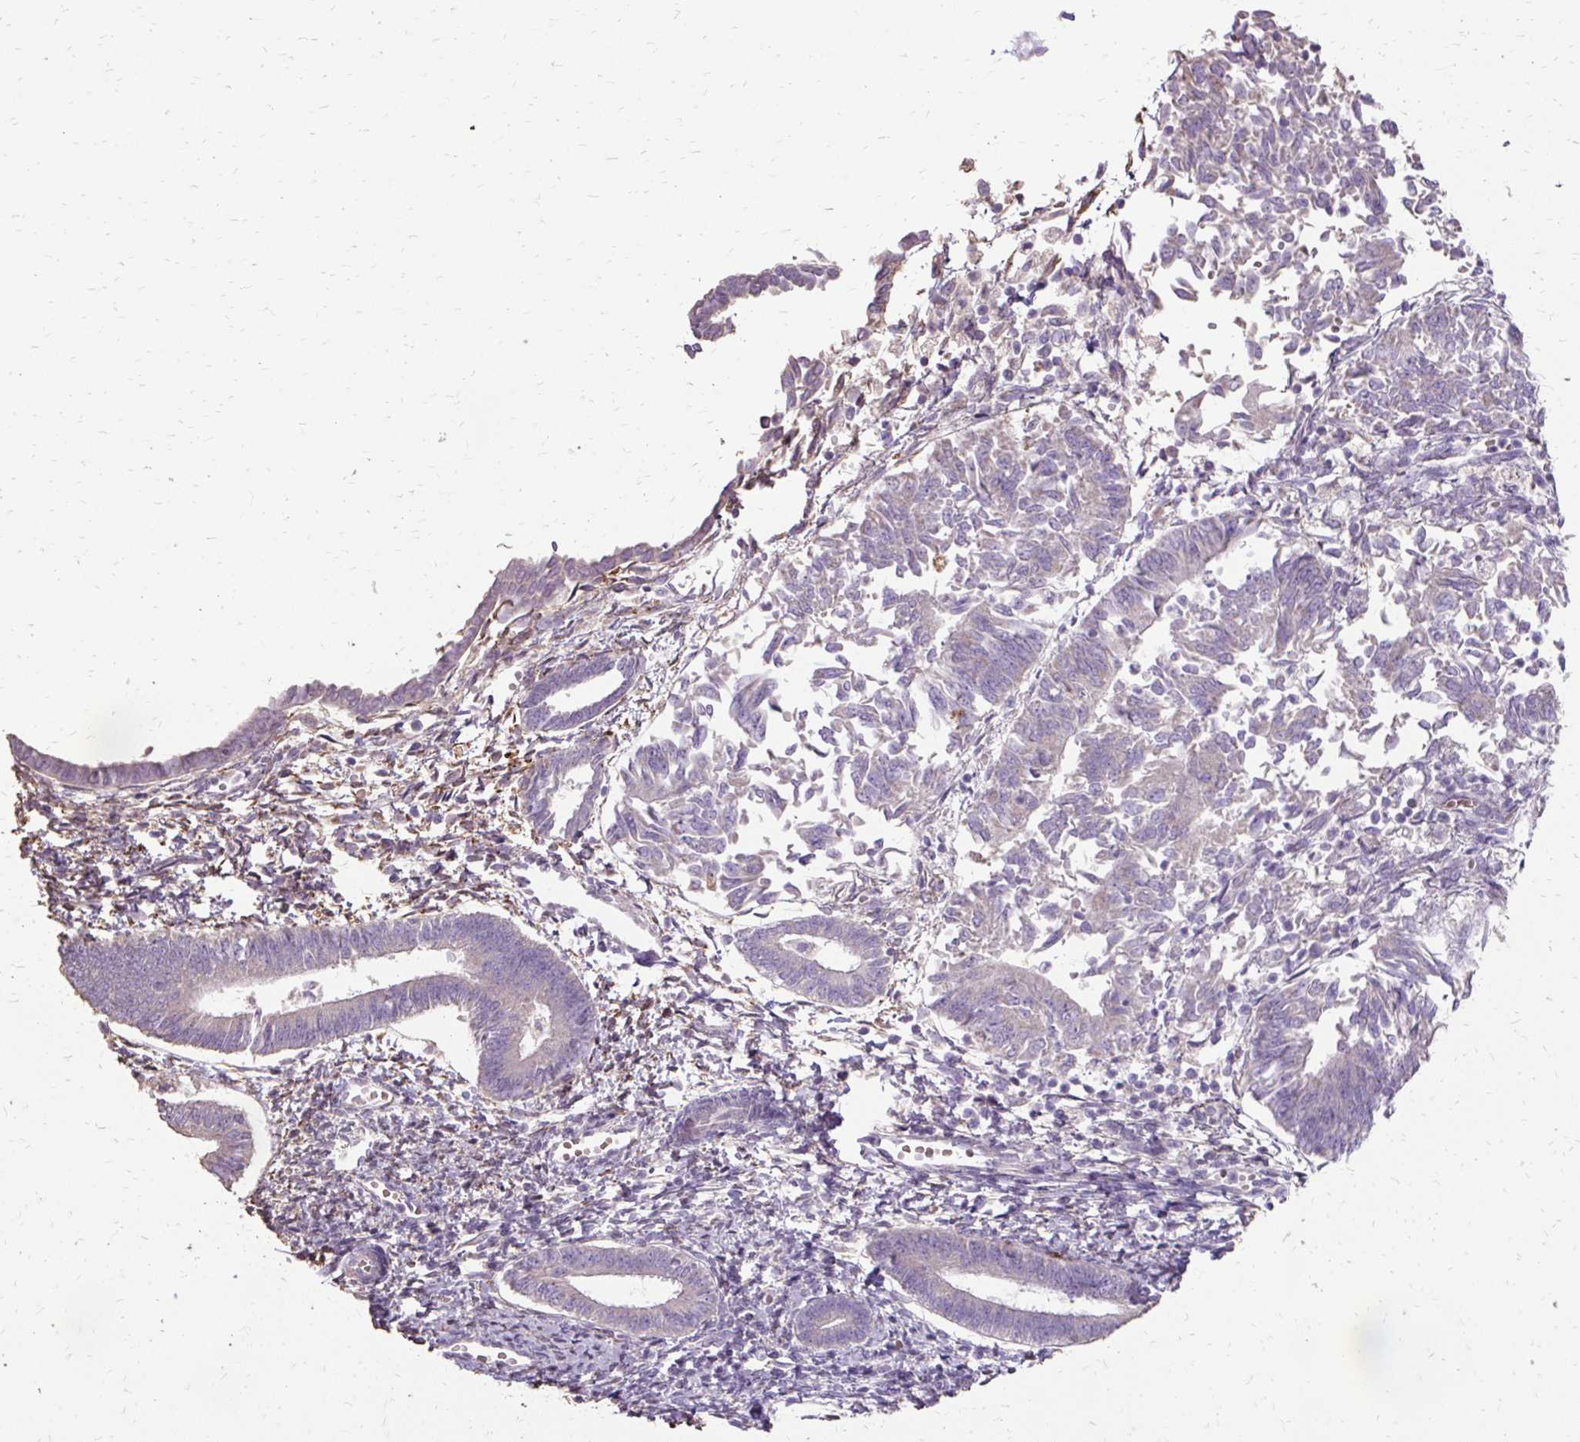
{"staining": {"intensity": "negative", "quantity": "none", "location": "none"}, "tissue": "endometrial cancer", "cell_type": "Tumor cells", "image_type": "cancer", "snomed": [{"axis": "morphology", "description": "Adenocarcinoma, NOS"}, {"axis": "topography", "description": "Endometrium"}], "caption": "A photomicrograph of human endometrial adenocarcinoma is negative for staining in tumor cells.", "gene": "MYORG", "patient": {"sex": "female", "age": 65}}